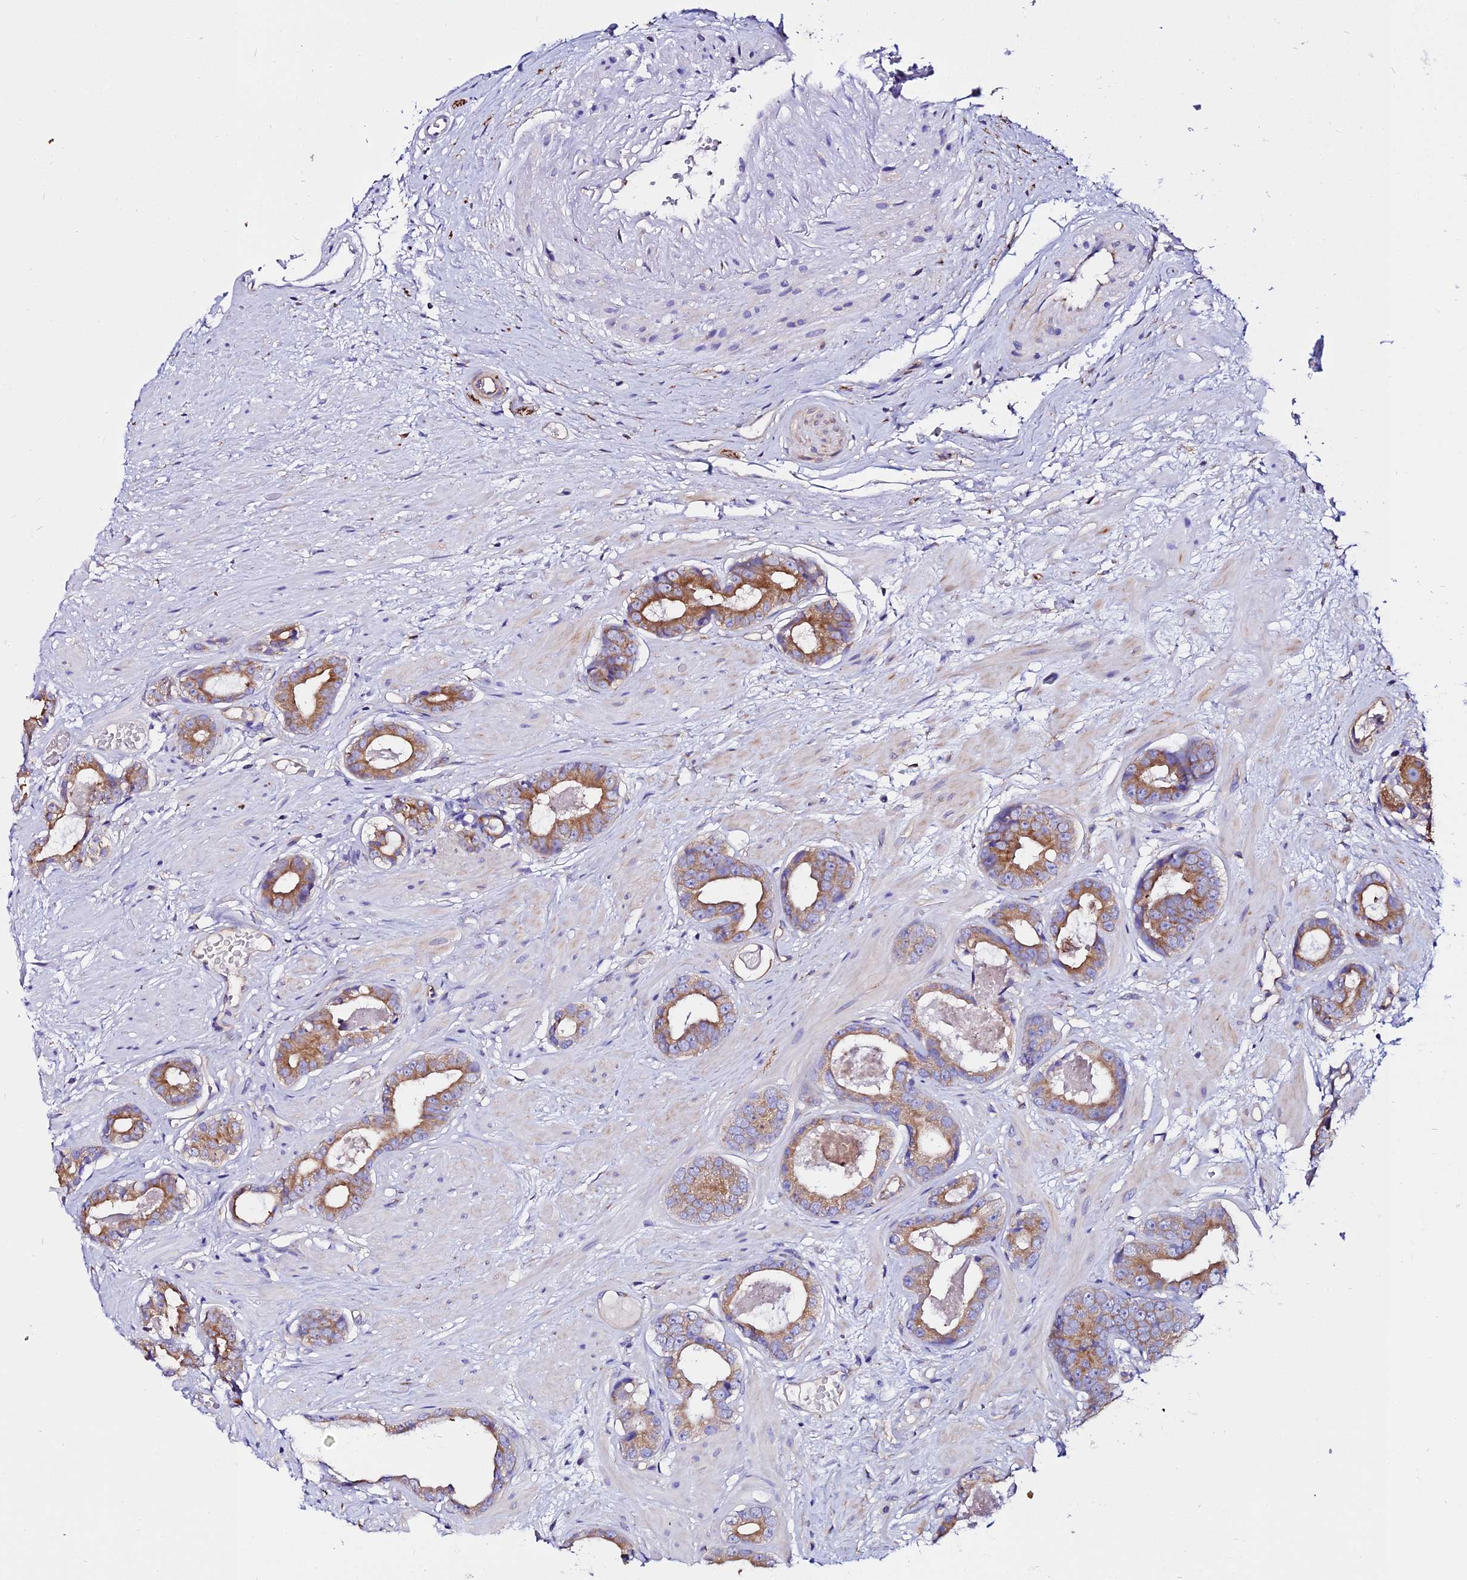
{"staining": {"intensity": "moderate", "quantity": ">75%", "location": "cytoplasmic/membranous"}, "tissue": "prostate cancer", "cell_type": "Tumor cells", "image_type": "cancer", "snomed": [{"axis": "morphology", "description": "Adenocarcinoma, Low grade"}, {"axis": "topography", "description": "Prostate"}], "caption": "Low-grade adenocarcinoma (prostate) was stained to show a protein in brown. There is medium levels of moderate cytoplasmic/membranous positivity in approximately >75% of tumor cells. (brown staining indicates protein expression, while blue staining denotes nuclei).", "gene": "TUBA3D", "patient": {"sex": "male", "age": 64}}